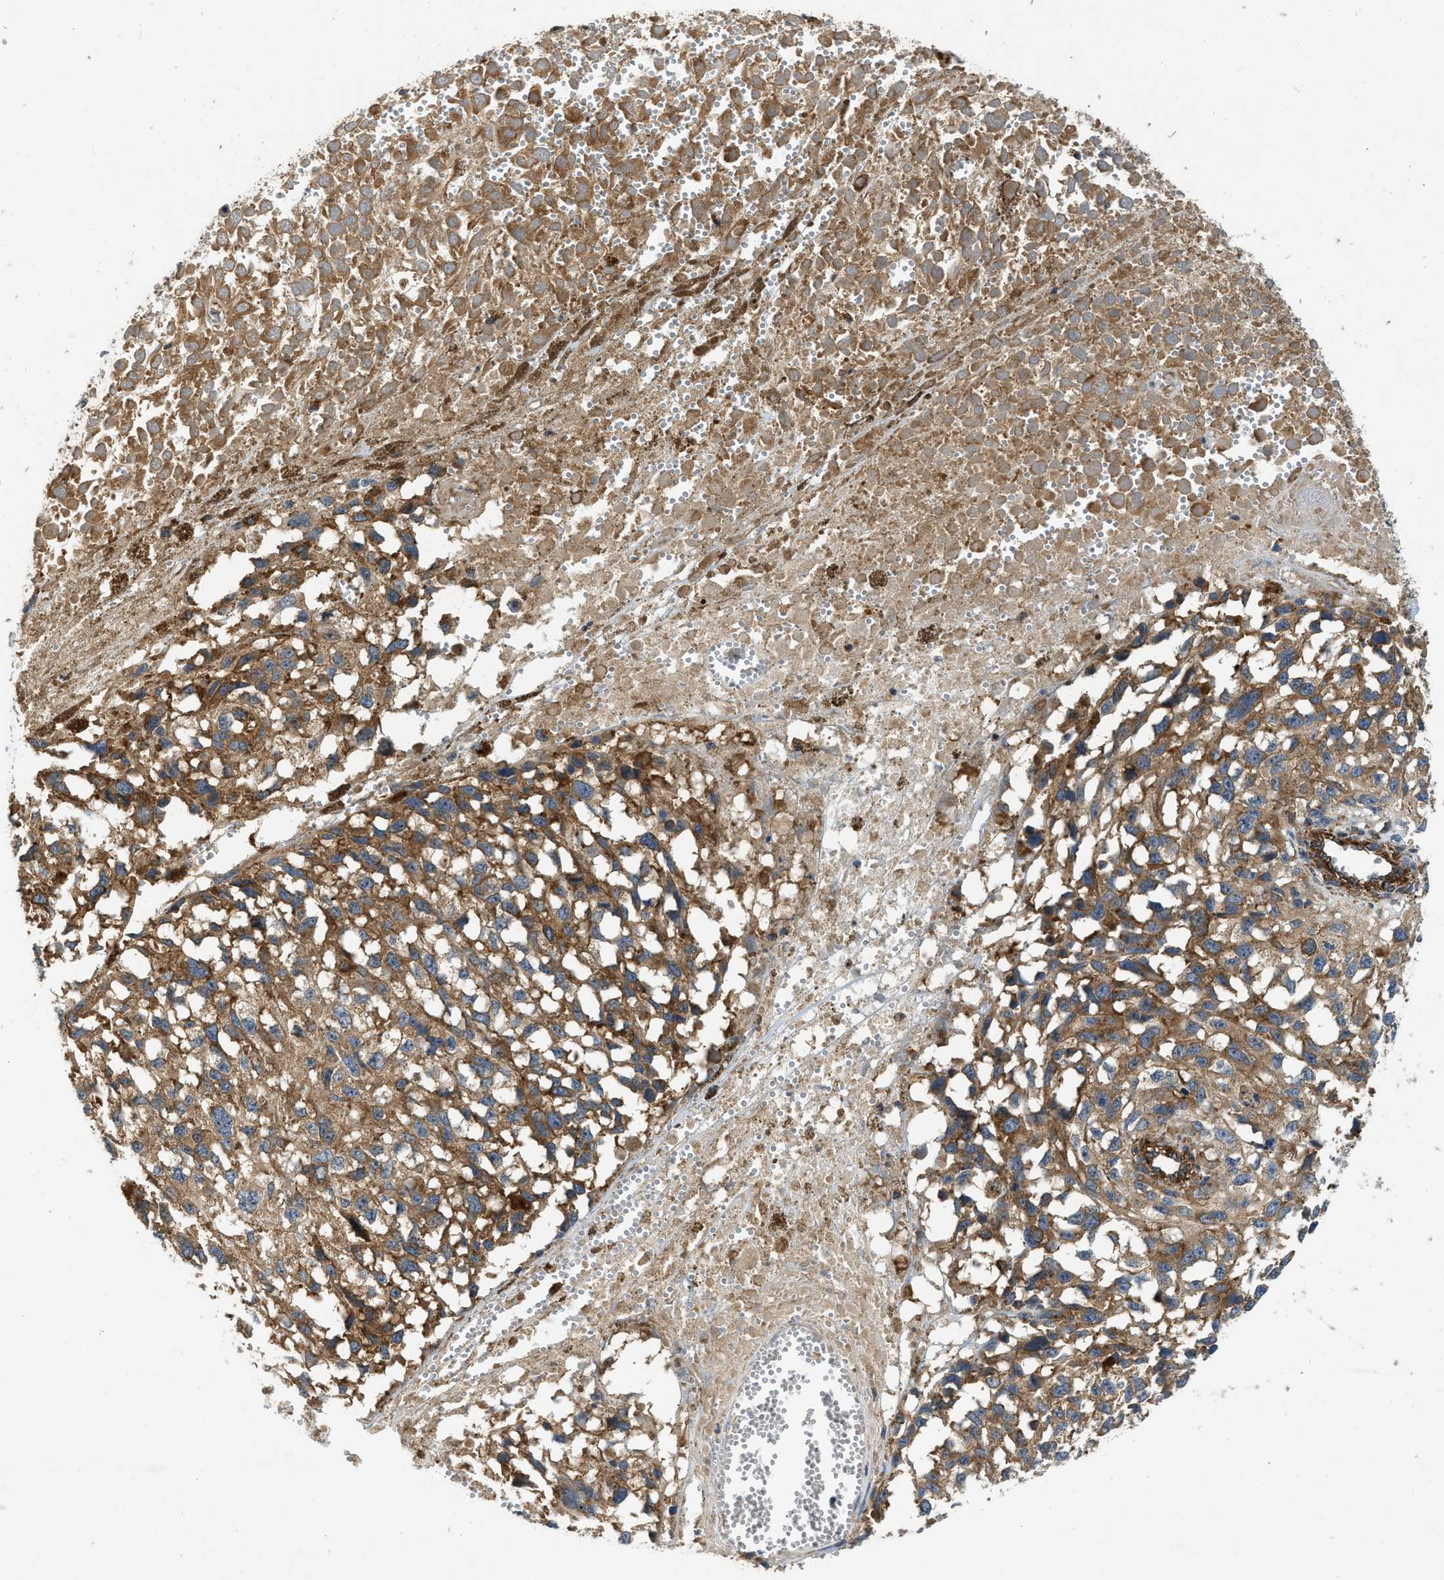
{"staining": {"intensity": "moderate", "quantity": ">75%", "location": "cytoplasmic/membranous"}, "tissue": "melanoma", "cell_type": "Tumor cells", "image_type": "cancer", "snomed": [{"axis": "morphology", "description": "Malignant melanoma, Metastatic site"}, {"axis": "topography", "description": "Lymph node"}], "caption": "DAB immunohistochemical staining of melanoma reveals moderate cytoplasmic/membranous protein staining in about >75% of tumor cells. The staining was performed using DAB (3,3'-diaminobenzidine) to visualize the protein expression in brown, while the nuclei were stained in blue with hematoxylin (Magnification: 20x).", "gene": "HIP1", "patient": {"sex": "male", "age": 59}}